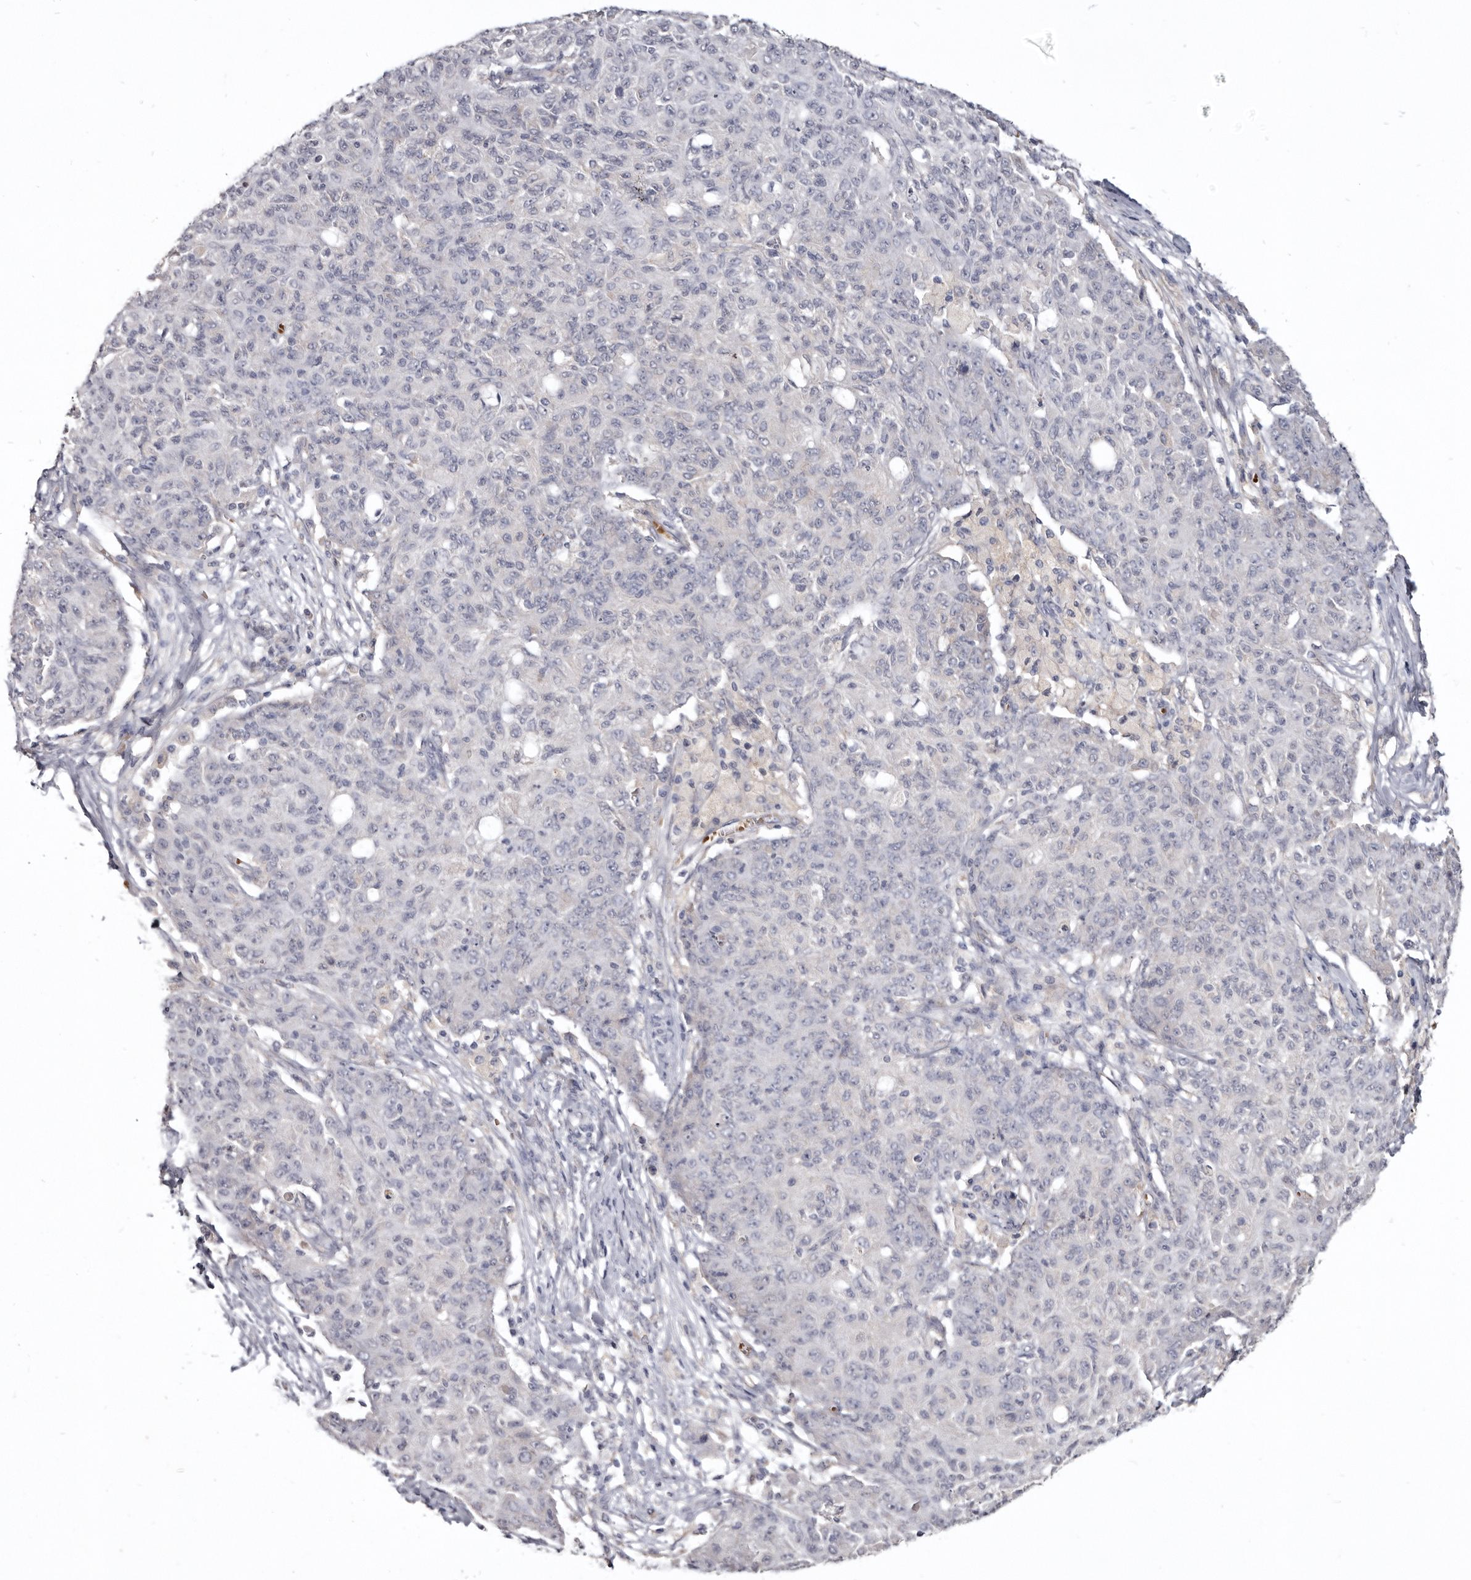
{"staining": {"intensity": "negative", "quantity": "none", "location": "none"}, "tissue": "ovarian cancer", "cell_type": "Tumor cells", "image_type": "cancer", "snomed": [{"axis": "morphology", "description": "Carcinoma, endometroid"}, {"axis": "topography", "description": "Ovary"}], "caption": "Tumor cells show no significant protein positivity in ovarian cancer.", "gene": "NENF", "patient": {"sex": "female", "age": 42}}